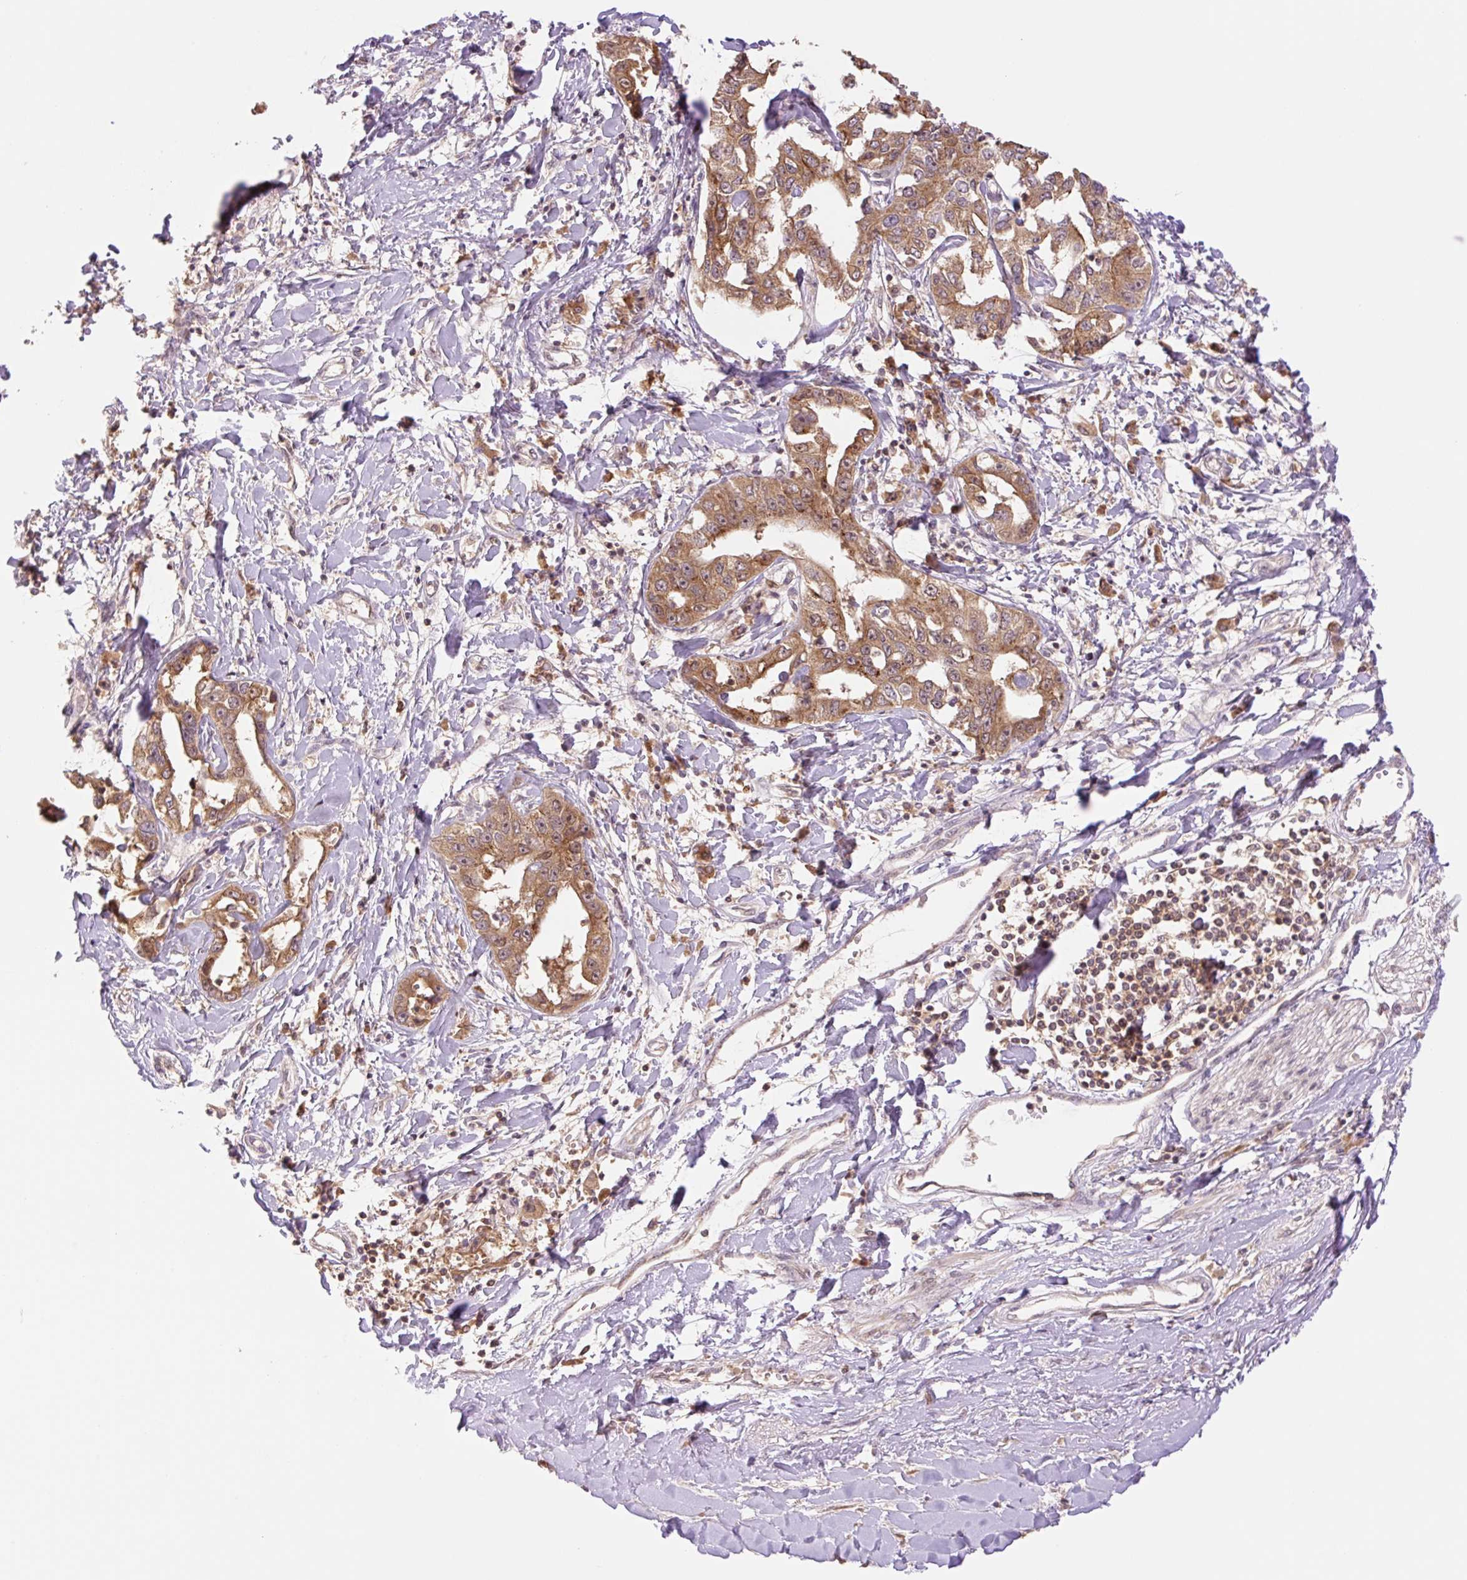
{"staining": {"intensity": "moderate", "quantity": ">75%", "location": "cytoplasmic/membranous"}, "tissue": "liver cancer", "cell_type": "Tumor cells", "image_type": "cancer", "snomed": [{"axis": "morphology", "description": "Cholangiocarcinoma"}, {"axis": "topography", "description": "Liver"}], "caption": "Liver cancer (cholangiocarcinoma) stained with IHC demonstrates moderate cytoplasmic/membranous expression in about >75% of tumor cells. (Stains: DAB (3,3'-diaminobenzidine) in brown, nuclei in blue, Microscopy: brightfield microscopy at high magnification).", "gene": "YJU2B", "patient": {"sex": "male", "age": 59}}